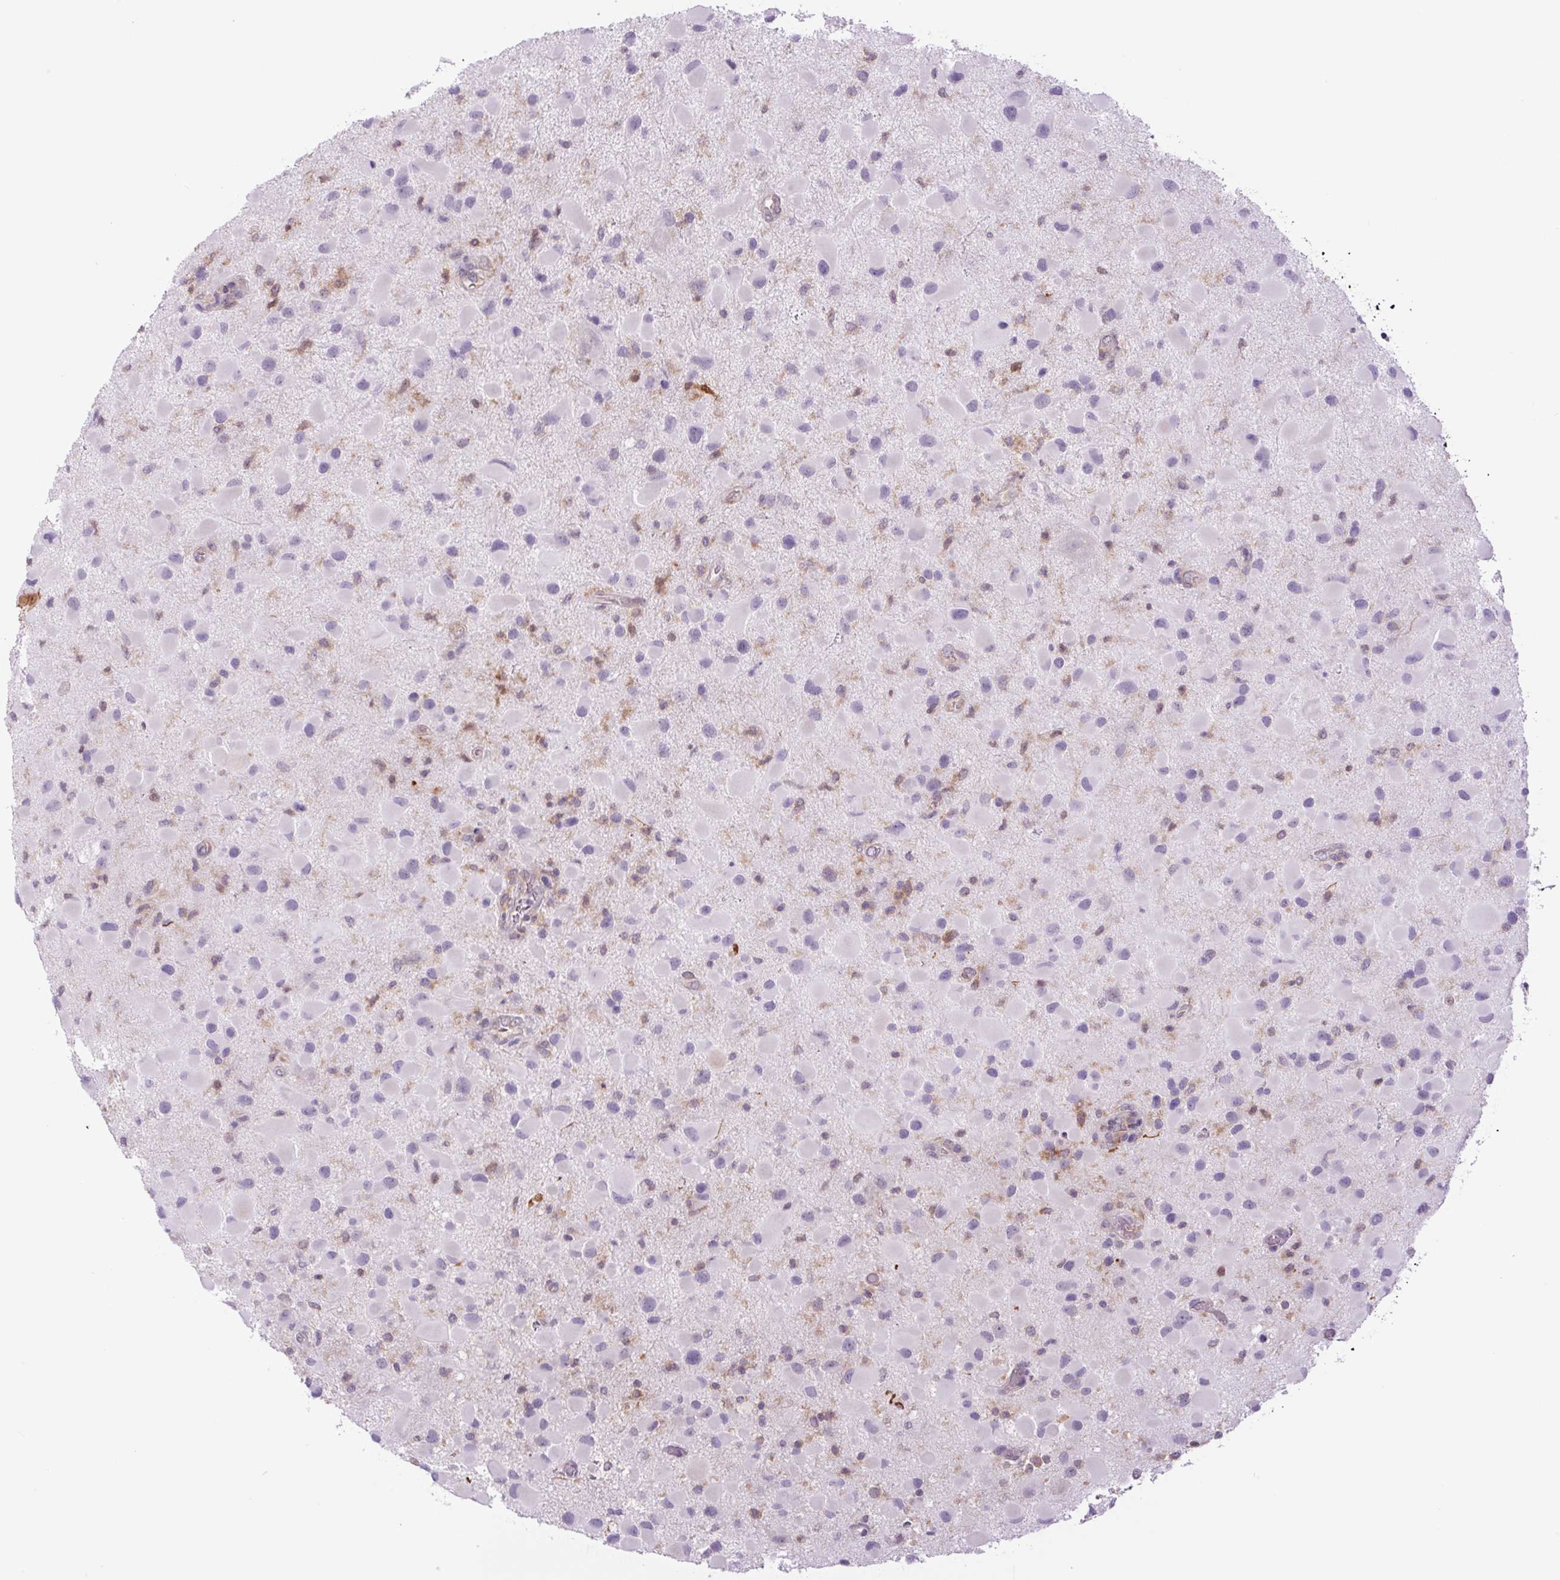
{"staining": {"intensity": "negative", "quantity": "none", "location": "none"}, "tissue": "glioma", "cell_type": "Tumor cells", "image_type": "cancer", "snomed": [{"axis": "morphology", "description": "Glioma, malignant, Low grade"}, {"axis": "topography", "description": "Brain"}], "caption": "An image of human malignant glioma (low-grade) is negative for staining in tumor cells.", "gene": "MINK1", "patient": {"sex": "female", "age": 32}}